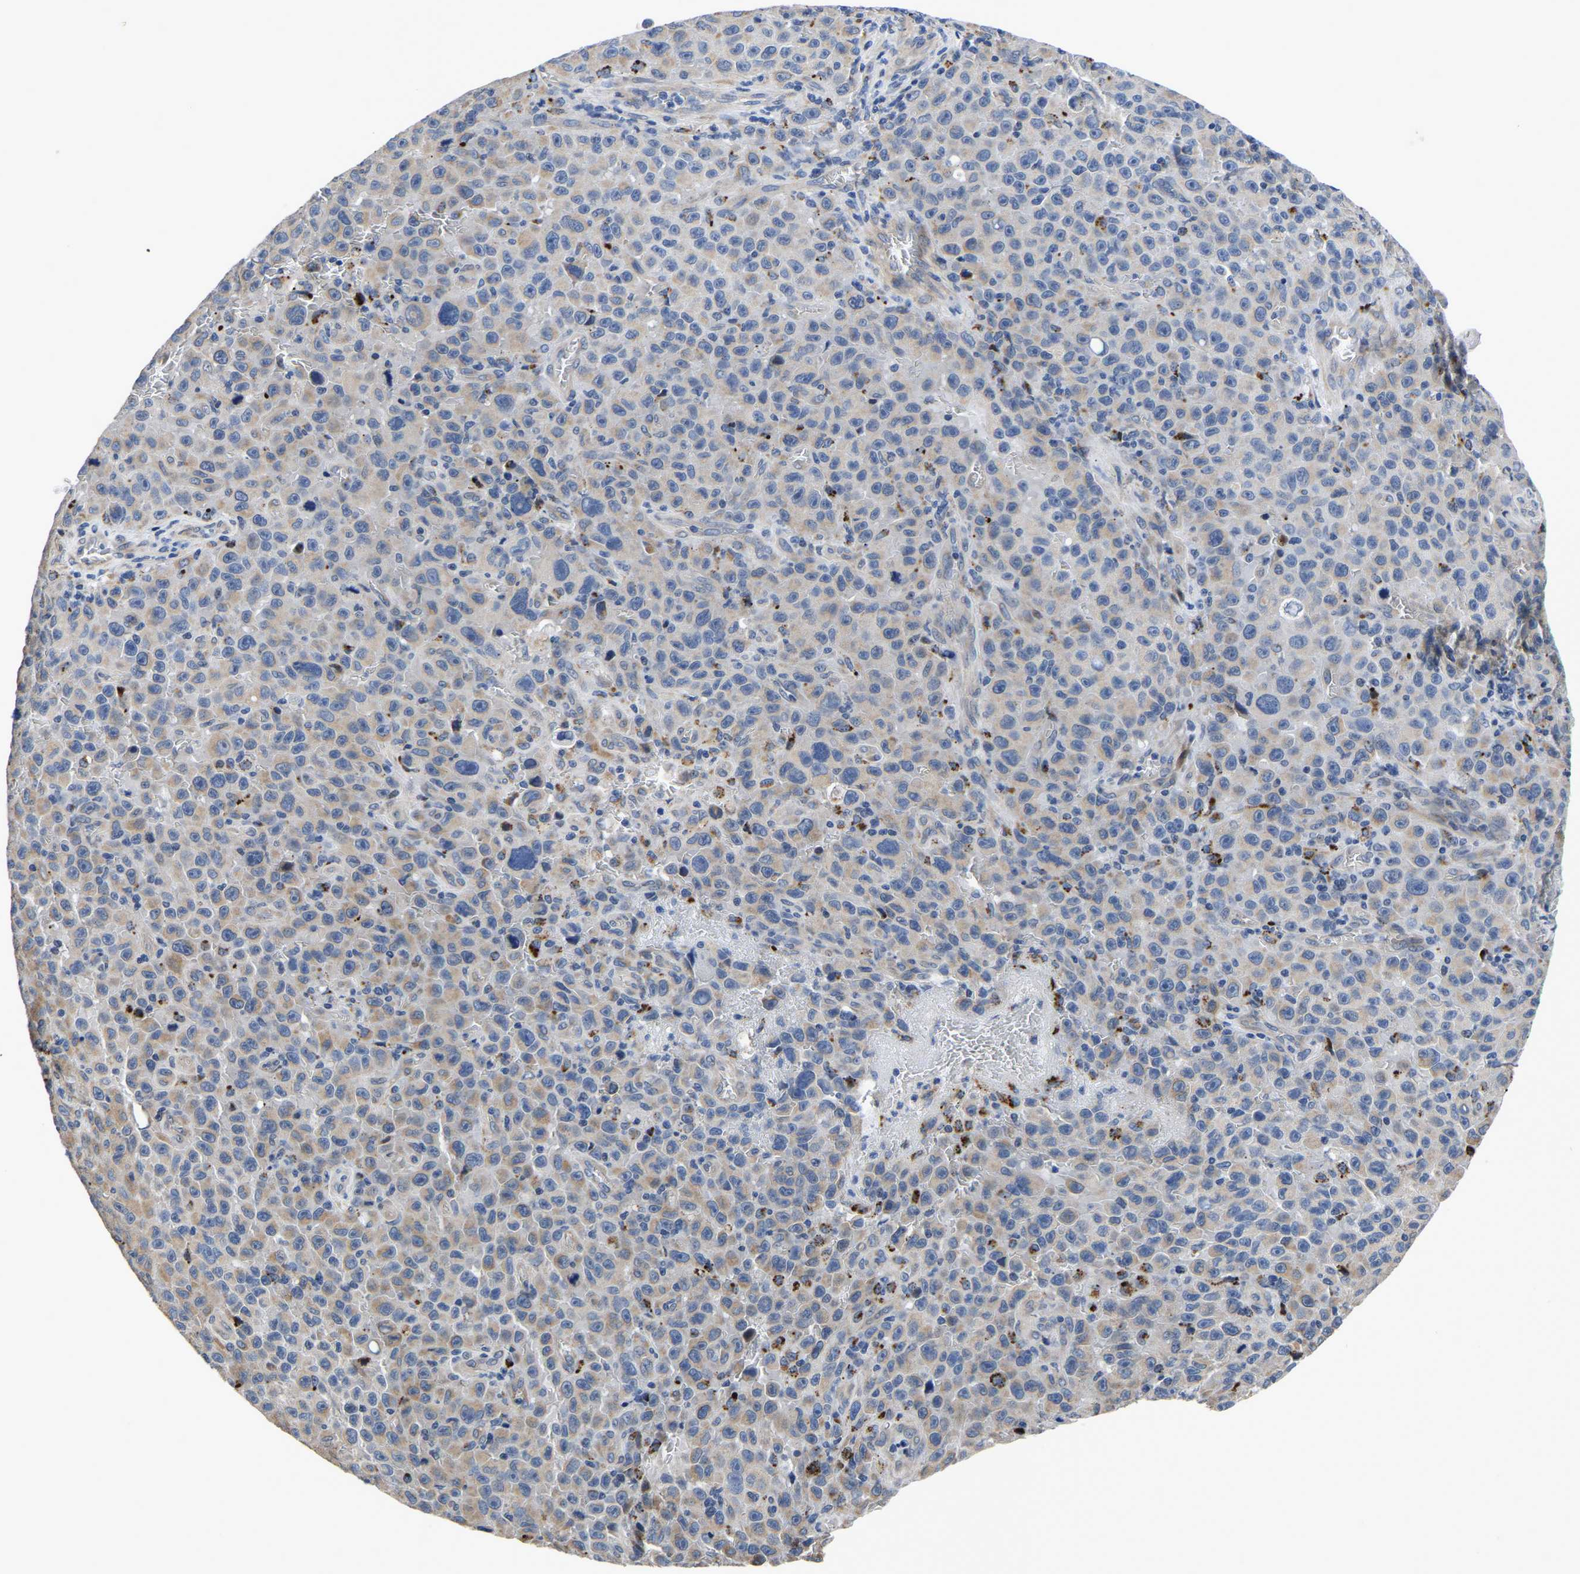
{"staining": {"intensity": "negative", "quantity": "none", "location": "none"}, "tissue": "melanoma", "cell_type": "Tumor cells", "image_type": "cancer", "snomed": [{"axis": "morphology", "description": "Malignant melanoma, NOS"}, {"axis": "topography", "description": "Skin"}], "caption": "A high-resolution micrograph shows immunohistochemistry (IHC) staining of malignant melanoma, which demonstrates no significant expression in tumor cells.", "gene": "PDLIM7", "patient": {"sex": "female", "age": 82}}